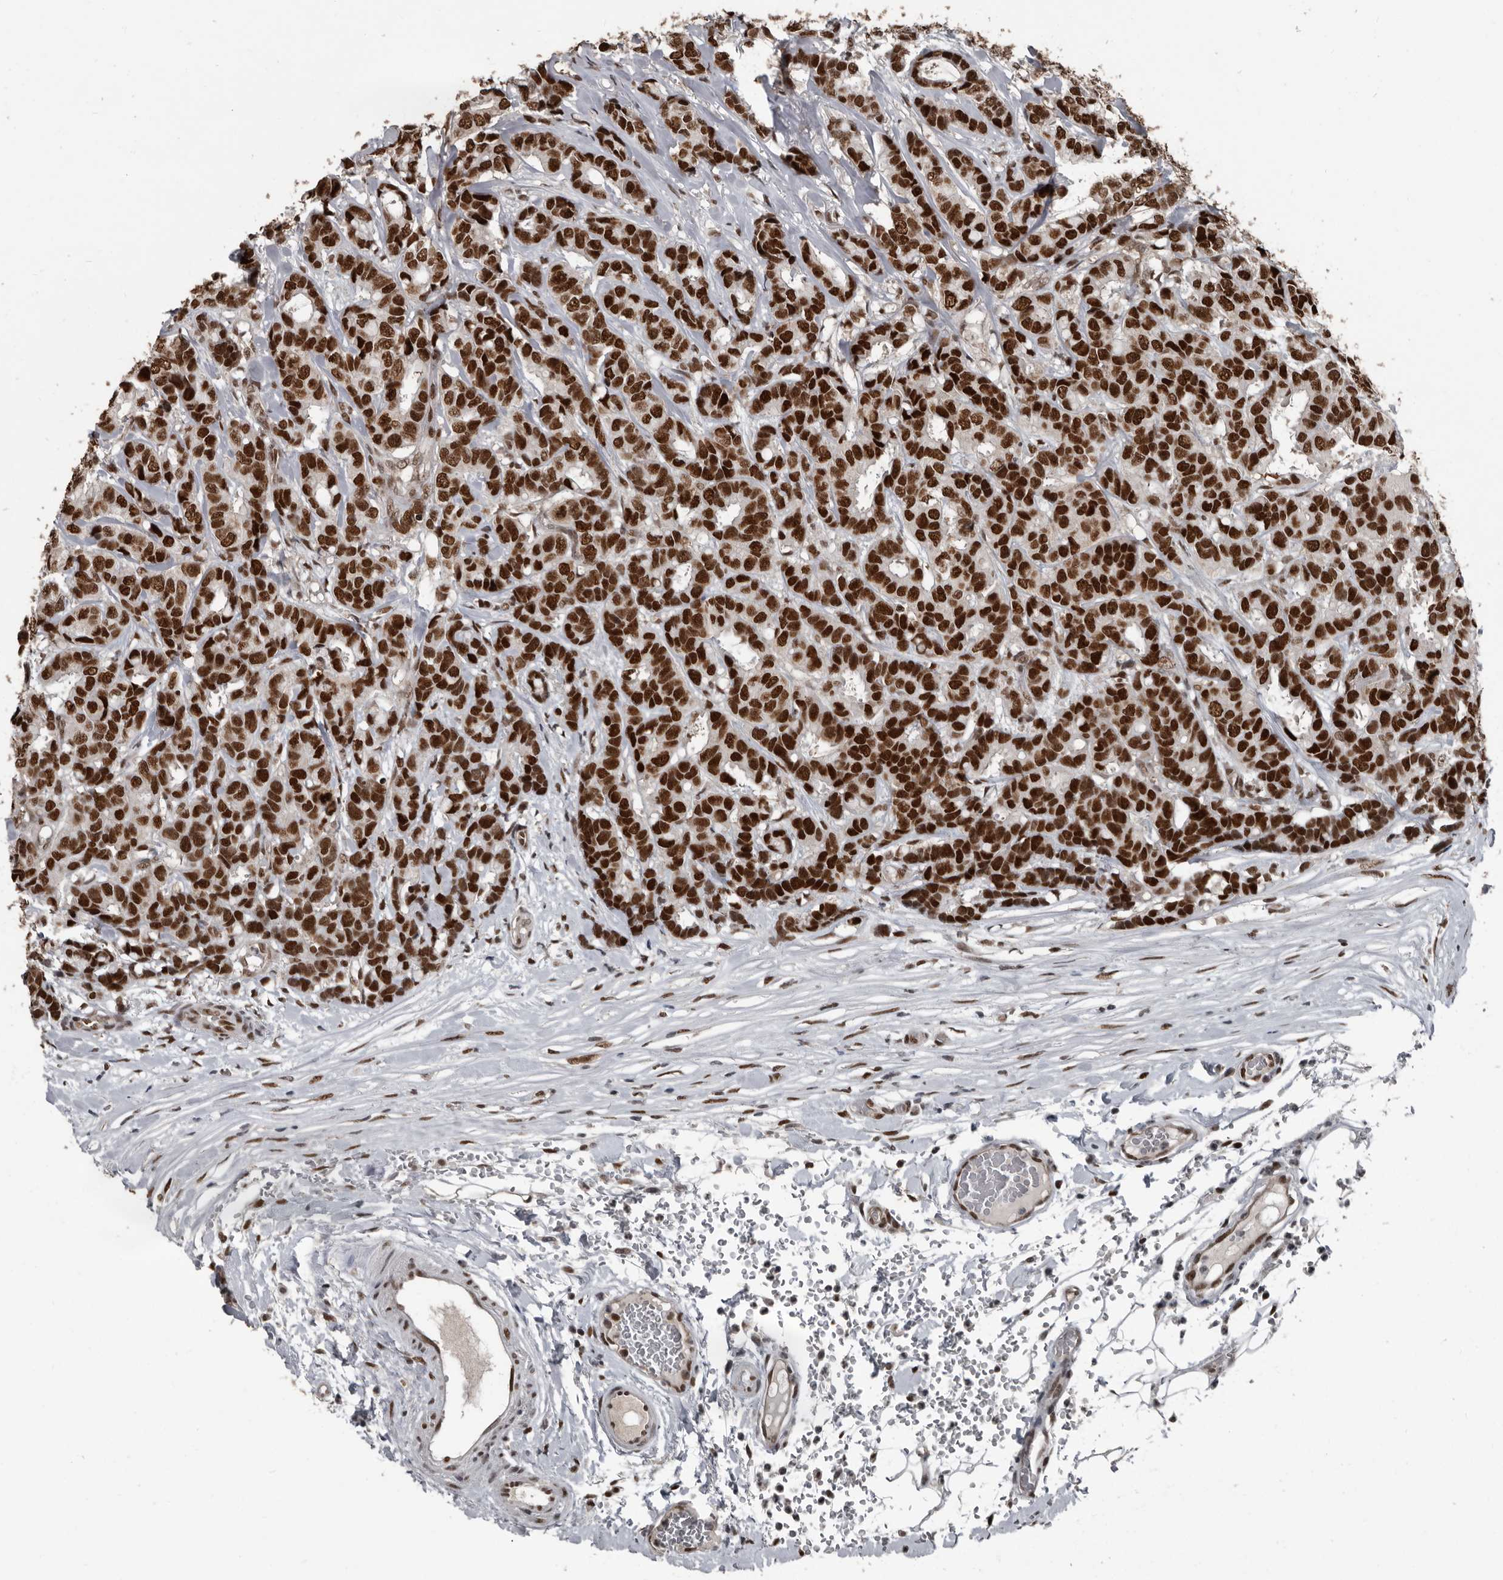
{"staining": {"intensity": "strong", "quantity": ">75%", "location": "nuclear"}, "tissue": "breast cancer", "cell_type": "Tumor cells", "image_type": "cancer", "snomed": [{"axis": "morphology", "description": "Duct carcinoma"}, {"axis": "topography", "description": "Breast"}], "caption": "Breast intraductal carcinoma stained for a protein (brown) exhibits strong nuclear positive expression in about >75% of tumor cells.", "gene": "CHD1L", "patient": {"sex": "female", "age": 87}}